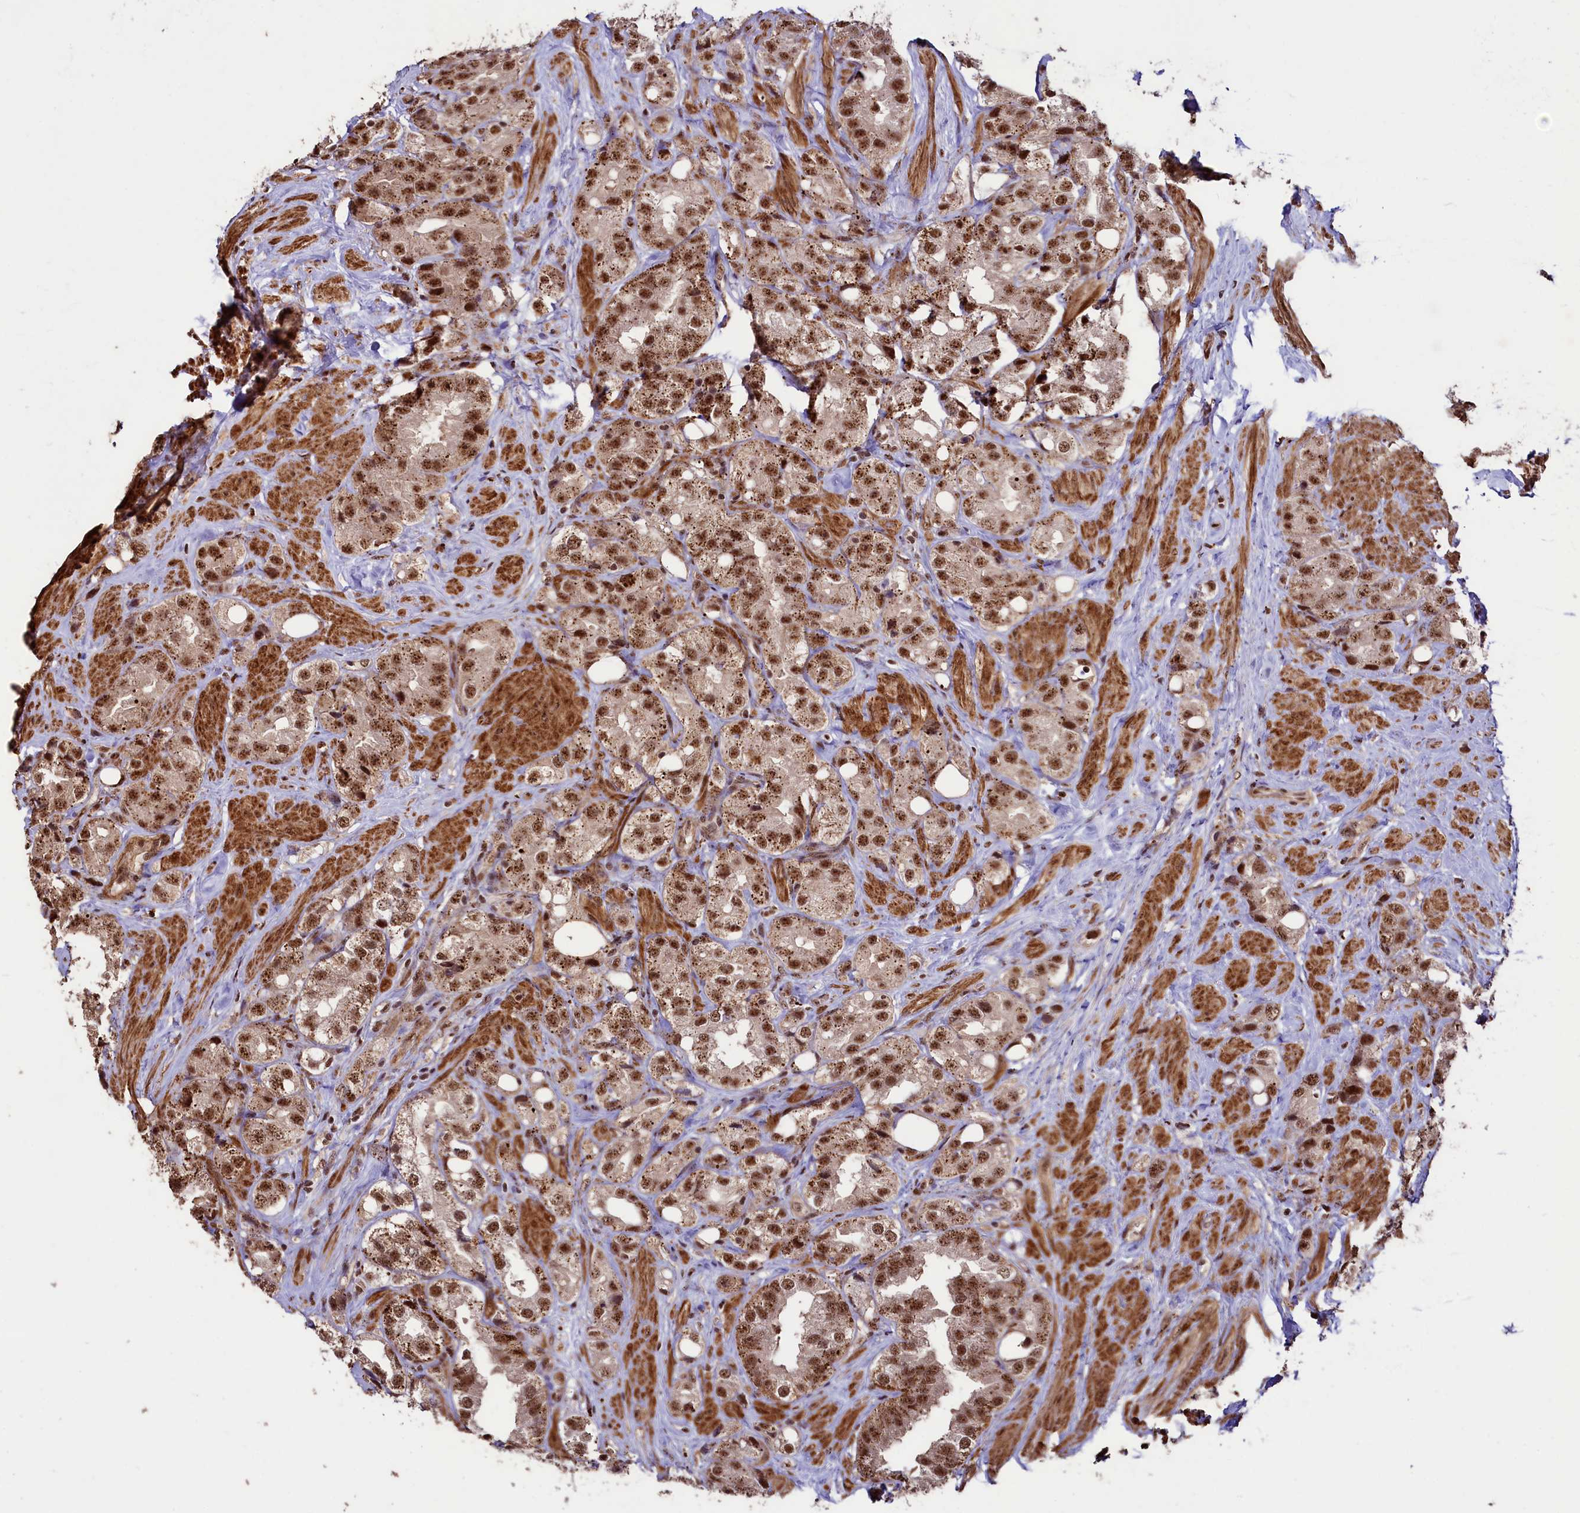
{"staining": {"intensity": "moderate", "quantity": ">75%", "location": "cytoplasmic/membranous,nuclear"}, "tissue": "prostate cancer", "cell_type": "Tumor cells", "image_type": "cancer", "snomed": [{"axis": "morphology", "description": "Adenocarcinoma, NOS"}, {"axis": "topography", "description": "Prostate"}], "caption": "Immunohistochemistry photomicrograph of human prostate cancer stained for a protein (brown), which reveals medium levels of moderate cytoplasmic/membranous and nuclear staining in about >75% of tumor cells.", "gene": "SFSWAP", "patient": {"sex": "male", "age": 79}}